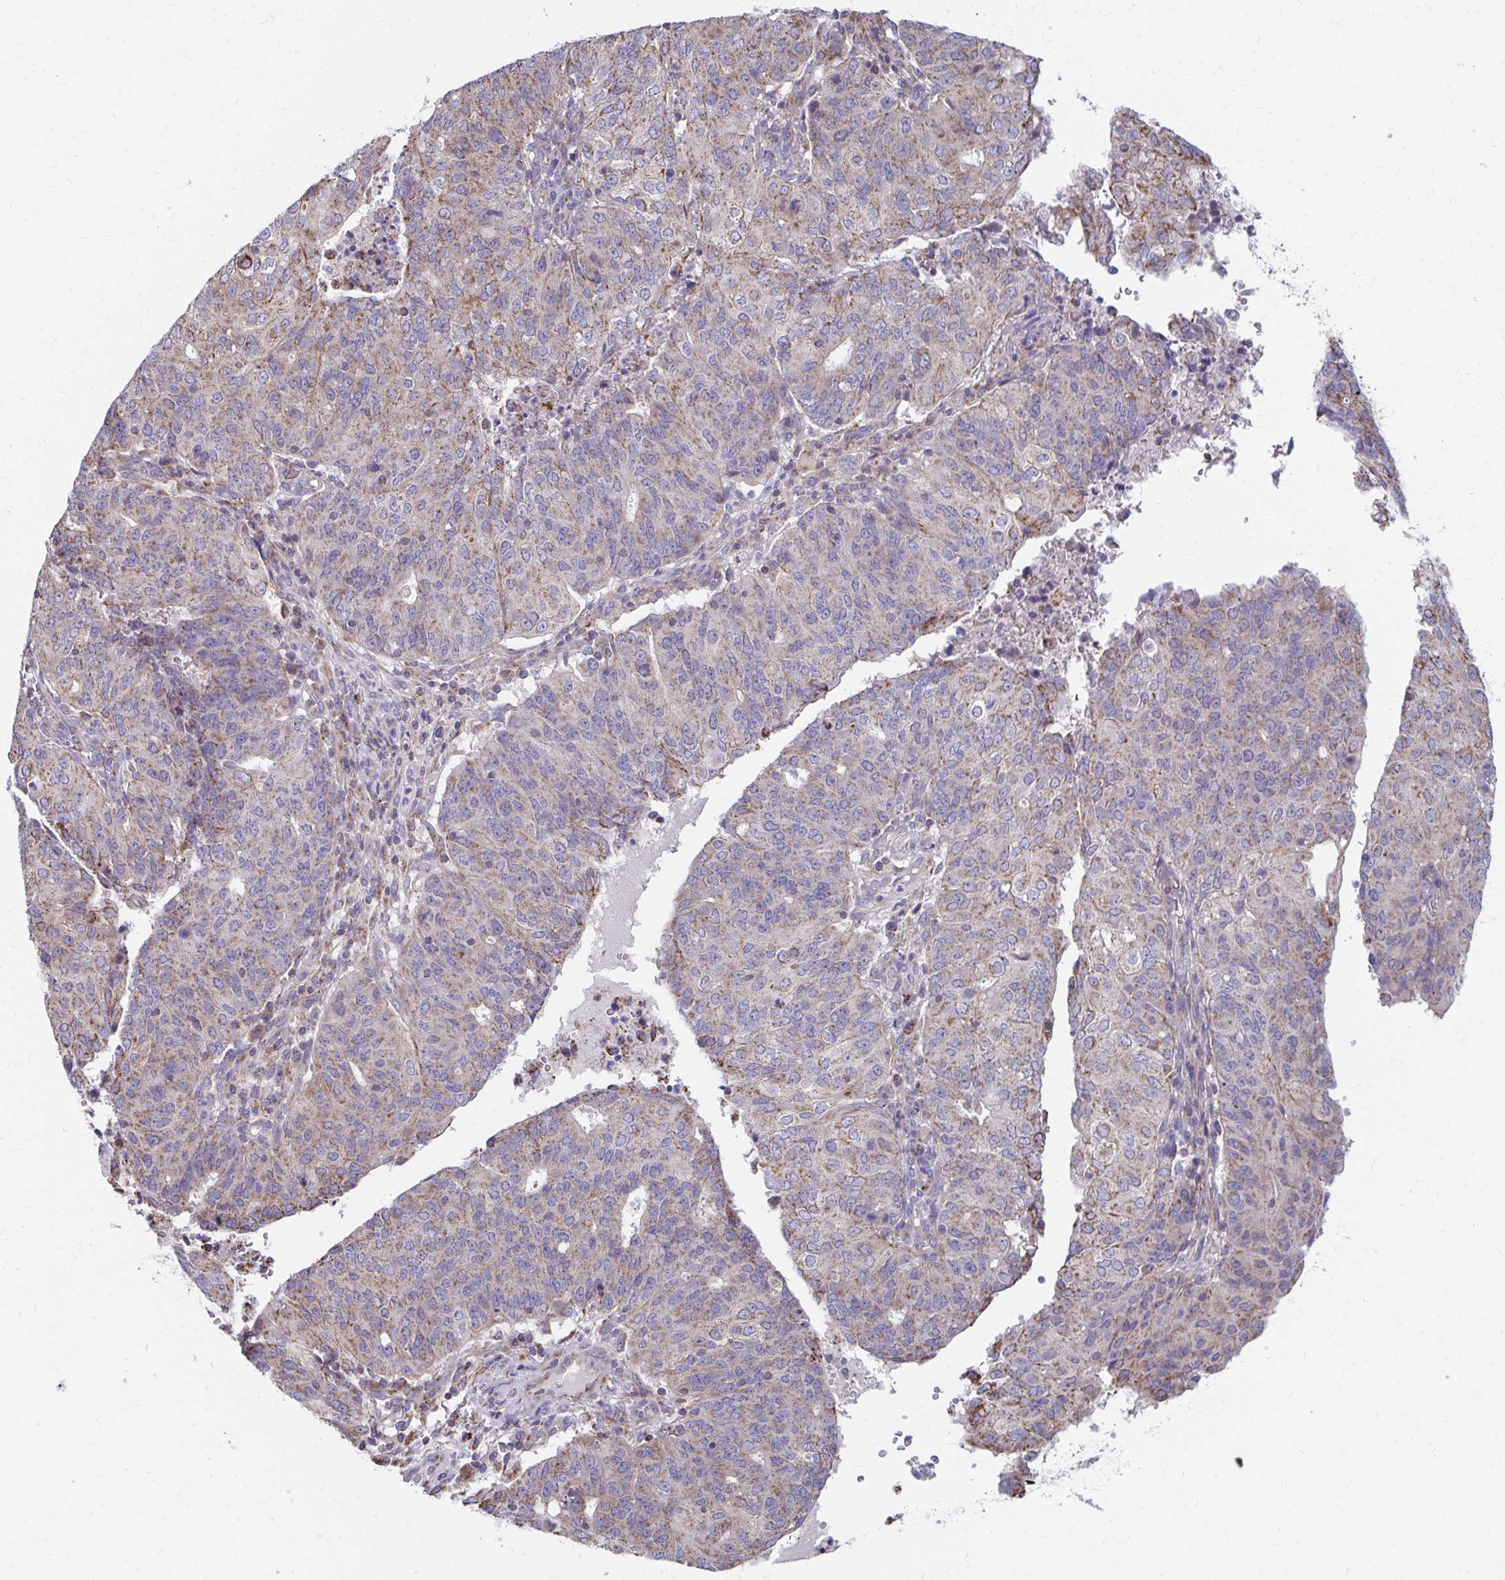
{"staining": {"intensity": "weak", "quantity": ">75%", "location": "cytoplasmic/membranous"}, "tissue": "endometrial cancer", "cell_type": "Tumor cells", "image_type": "cancer", "snomed": [{"axis": "morphology", "description": "Adenocarcinoma, NOS"}, {"axis": "topography", "description": "Endometrium"}], "caption": "An image showing weak cytoplasmic/membranous expression in approximately >75% of tumor cells in endometrial cancer, as visualized by brown immunohistochemical staining.", "gene": "RCC1L", "patient": {"sex": "female", "age": 82}}